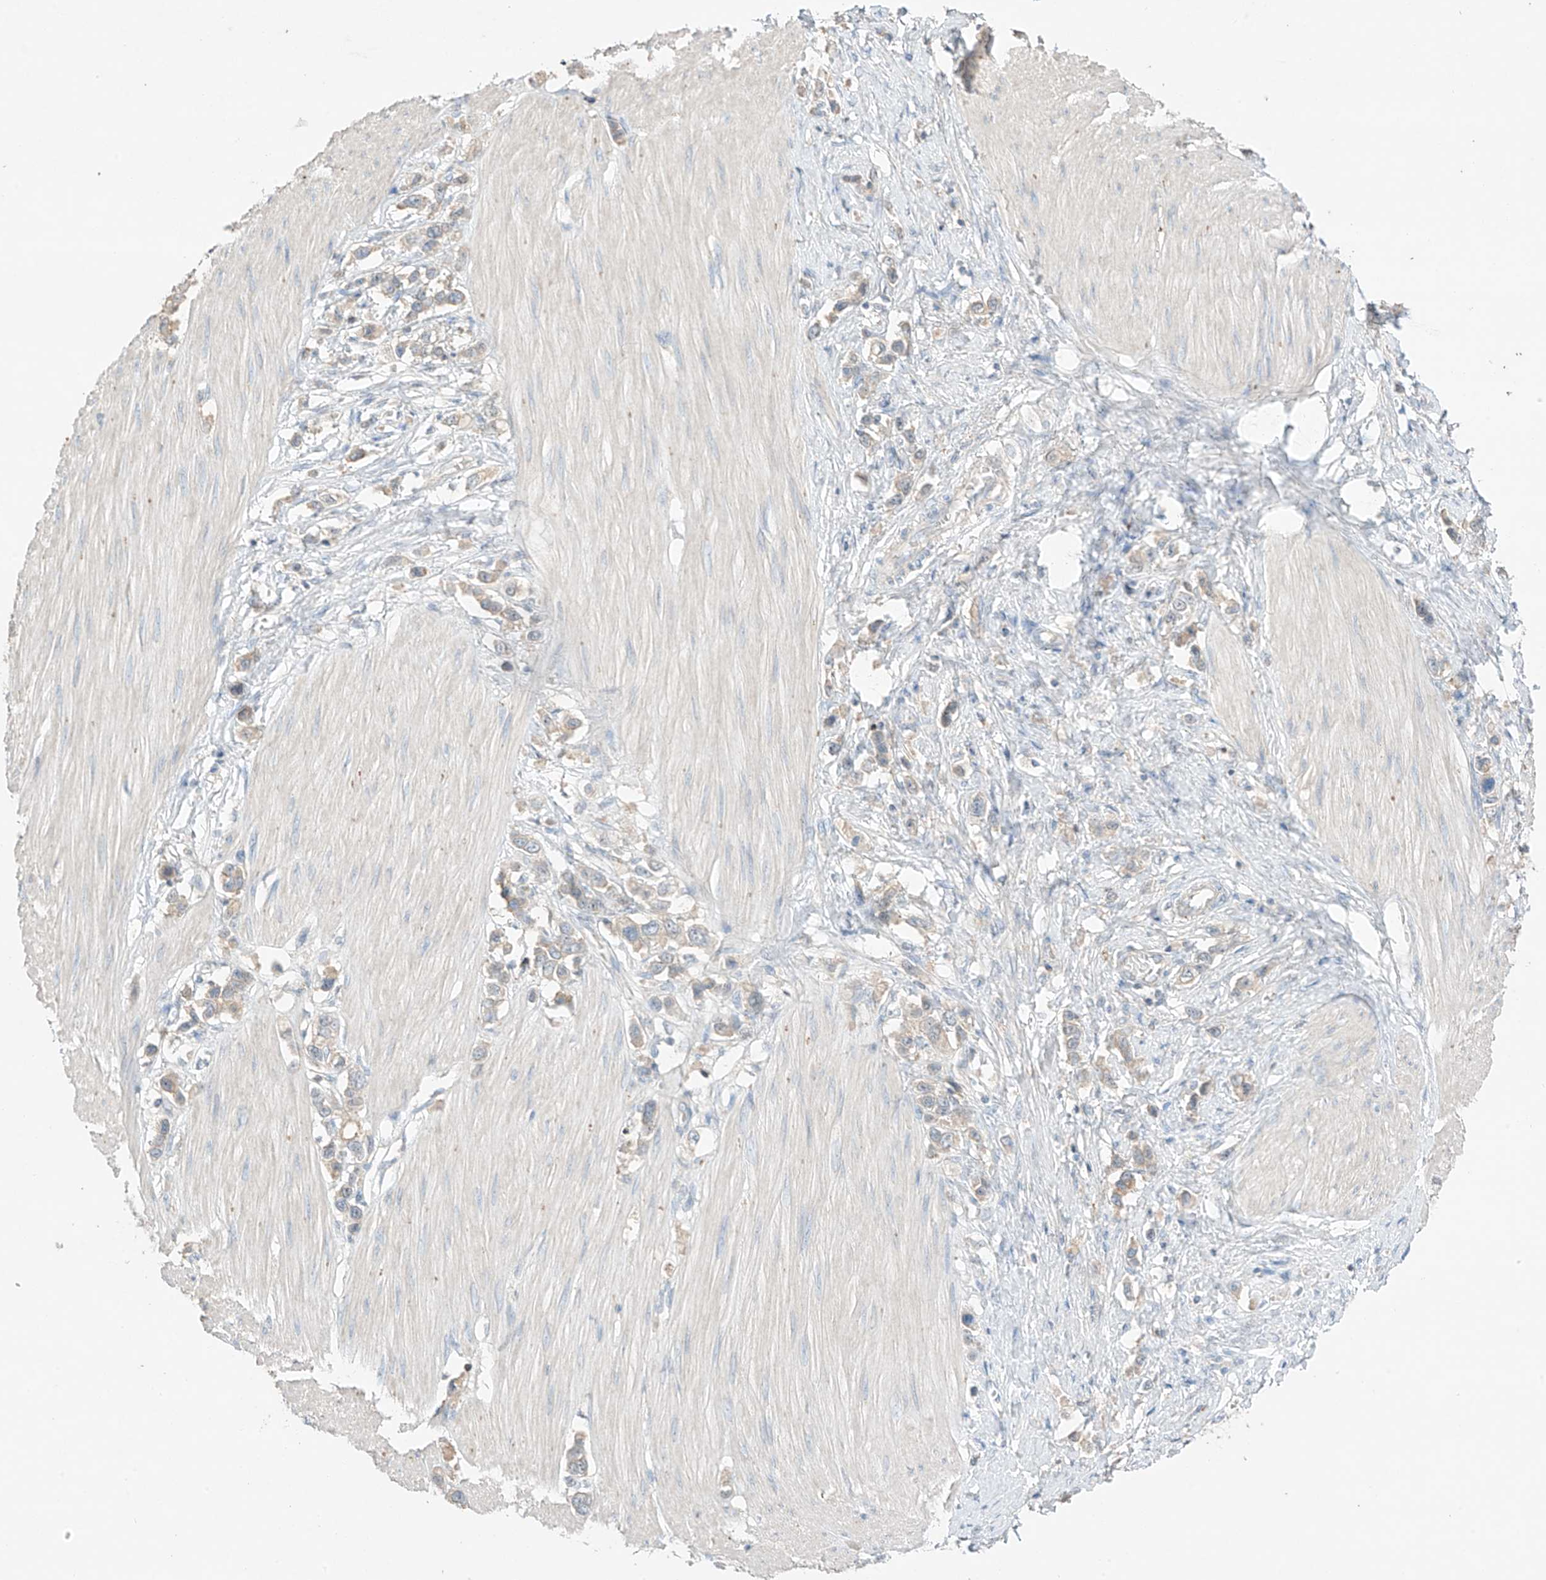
{"staining": {"intensity": "negative", "quantity": "none", "location": "none"}, "tissue": "stomach cancer", "cell_type": "Tumor cells", "image_type": "cancer", "snomed": [{"axis": "morphology", "description": "Adenocarcinoma, NOS"}, {"axis": "topography", "description": "Stomach"}], "caption": "Immunohistochemistry (IHC) photomicrograph of stomach cancer stained for a protein (brown), which reveals no staining in tumor cells.", "gene": "CAPN13", "patient": {"sex": "female", "age": 65}}